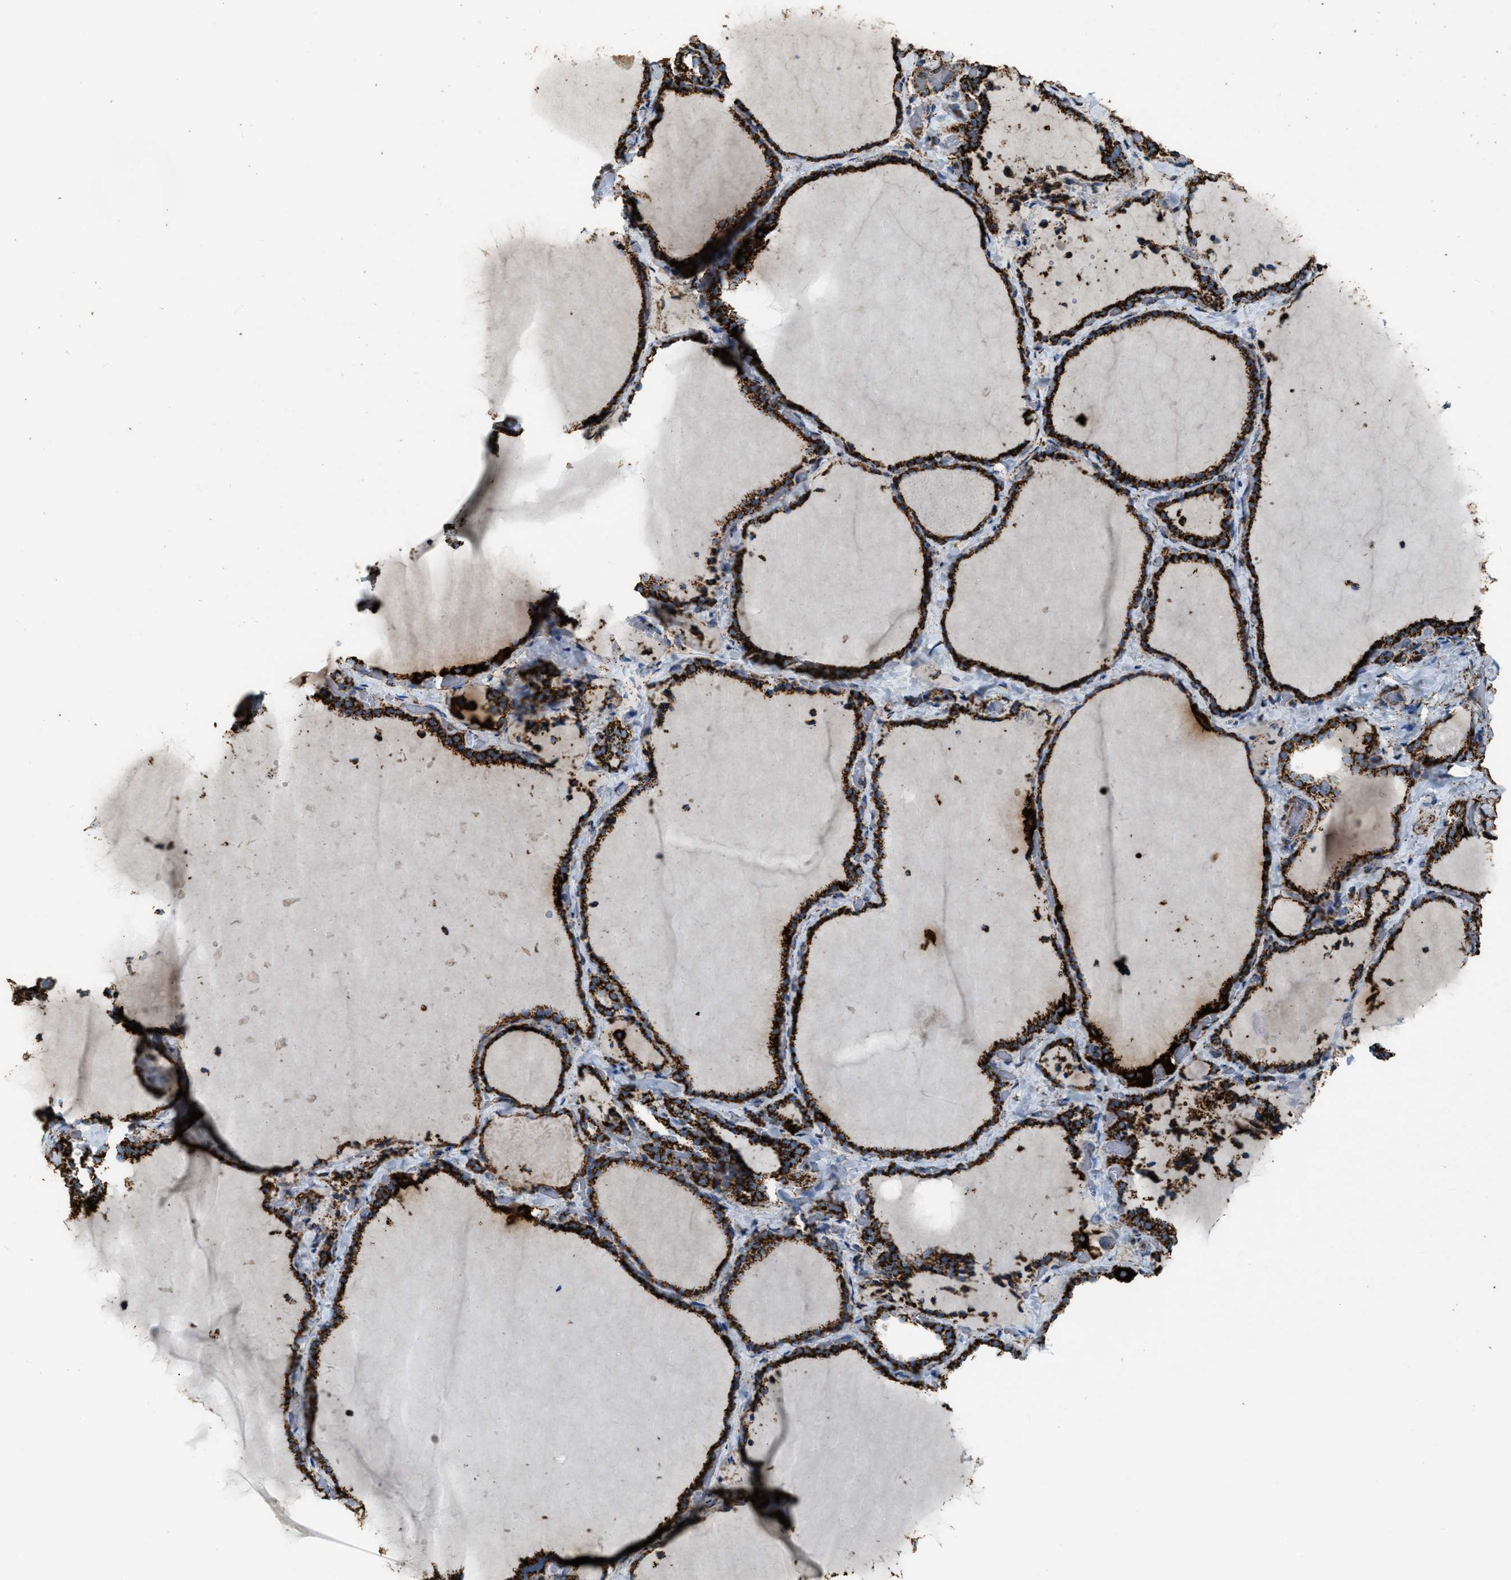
{"staining": {"intensity": "strong", "quantity": ">75%", "location": "cytoplasmic/membranous"}, "tissue": "thyroid gland", "cell_type": "Glandular cells", "image_type": "normal", "snomed": [{"axis": "morphology", "description": "Normal tissue, NOS"}, {"axis": "topography", "description": "Thyroid gland"}], "caption": "A histopathology image of thyroid gland stained for a protein displays strong cytoplasmic/membranous brown staining in glandular cells. Ihc stains the protein in brown and the nuclei are stained blue.", "gene": "MDH2", "patient": {"sex": "female", "age": 22}}